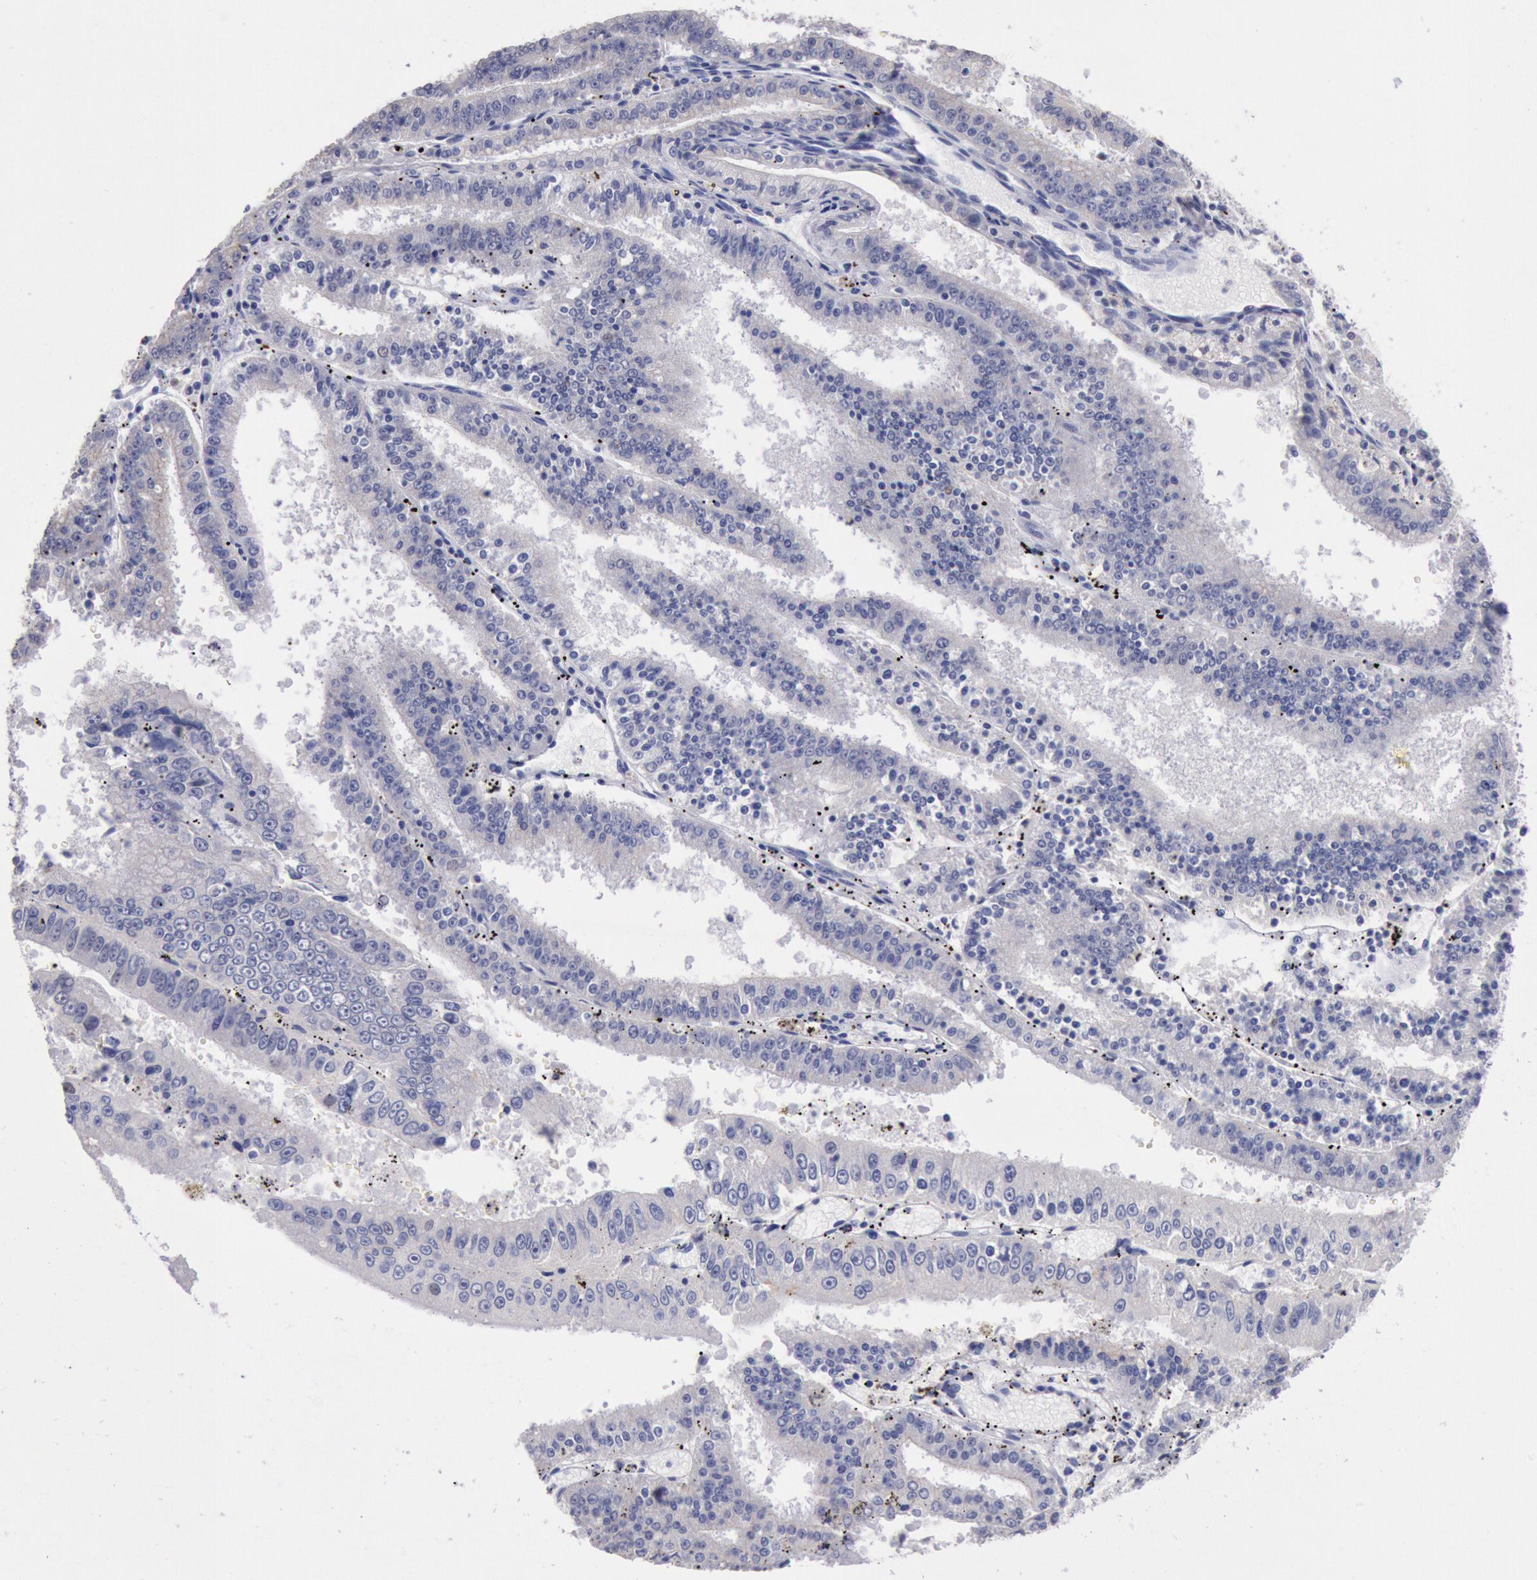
{"staining": {"intensity": "negative", "quantity": "none", "location": "none"}, "tissue": "endometrial cancer", "cell_type": "Tumor cells", "image_type": "cancer", "snomed": [{"axis": "morphology", "description": "Adenocarcinoma, NOS"}, {"axis": "topography", "description": "Endometrium"}], "caption": "The micrograph demonstrates no staining of tumor cells in endometrial cancer. The staining was performed using DAB (3,3'-diaminobenzidine) to visualize the protein expression in brown, while the nuclei were stained in blue with hematoxylin (Magnification: 20x).", "gene": "RPS6KA5", "patient": {"sex": "female", "age": 66}}